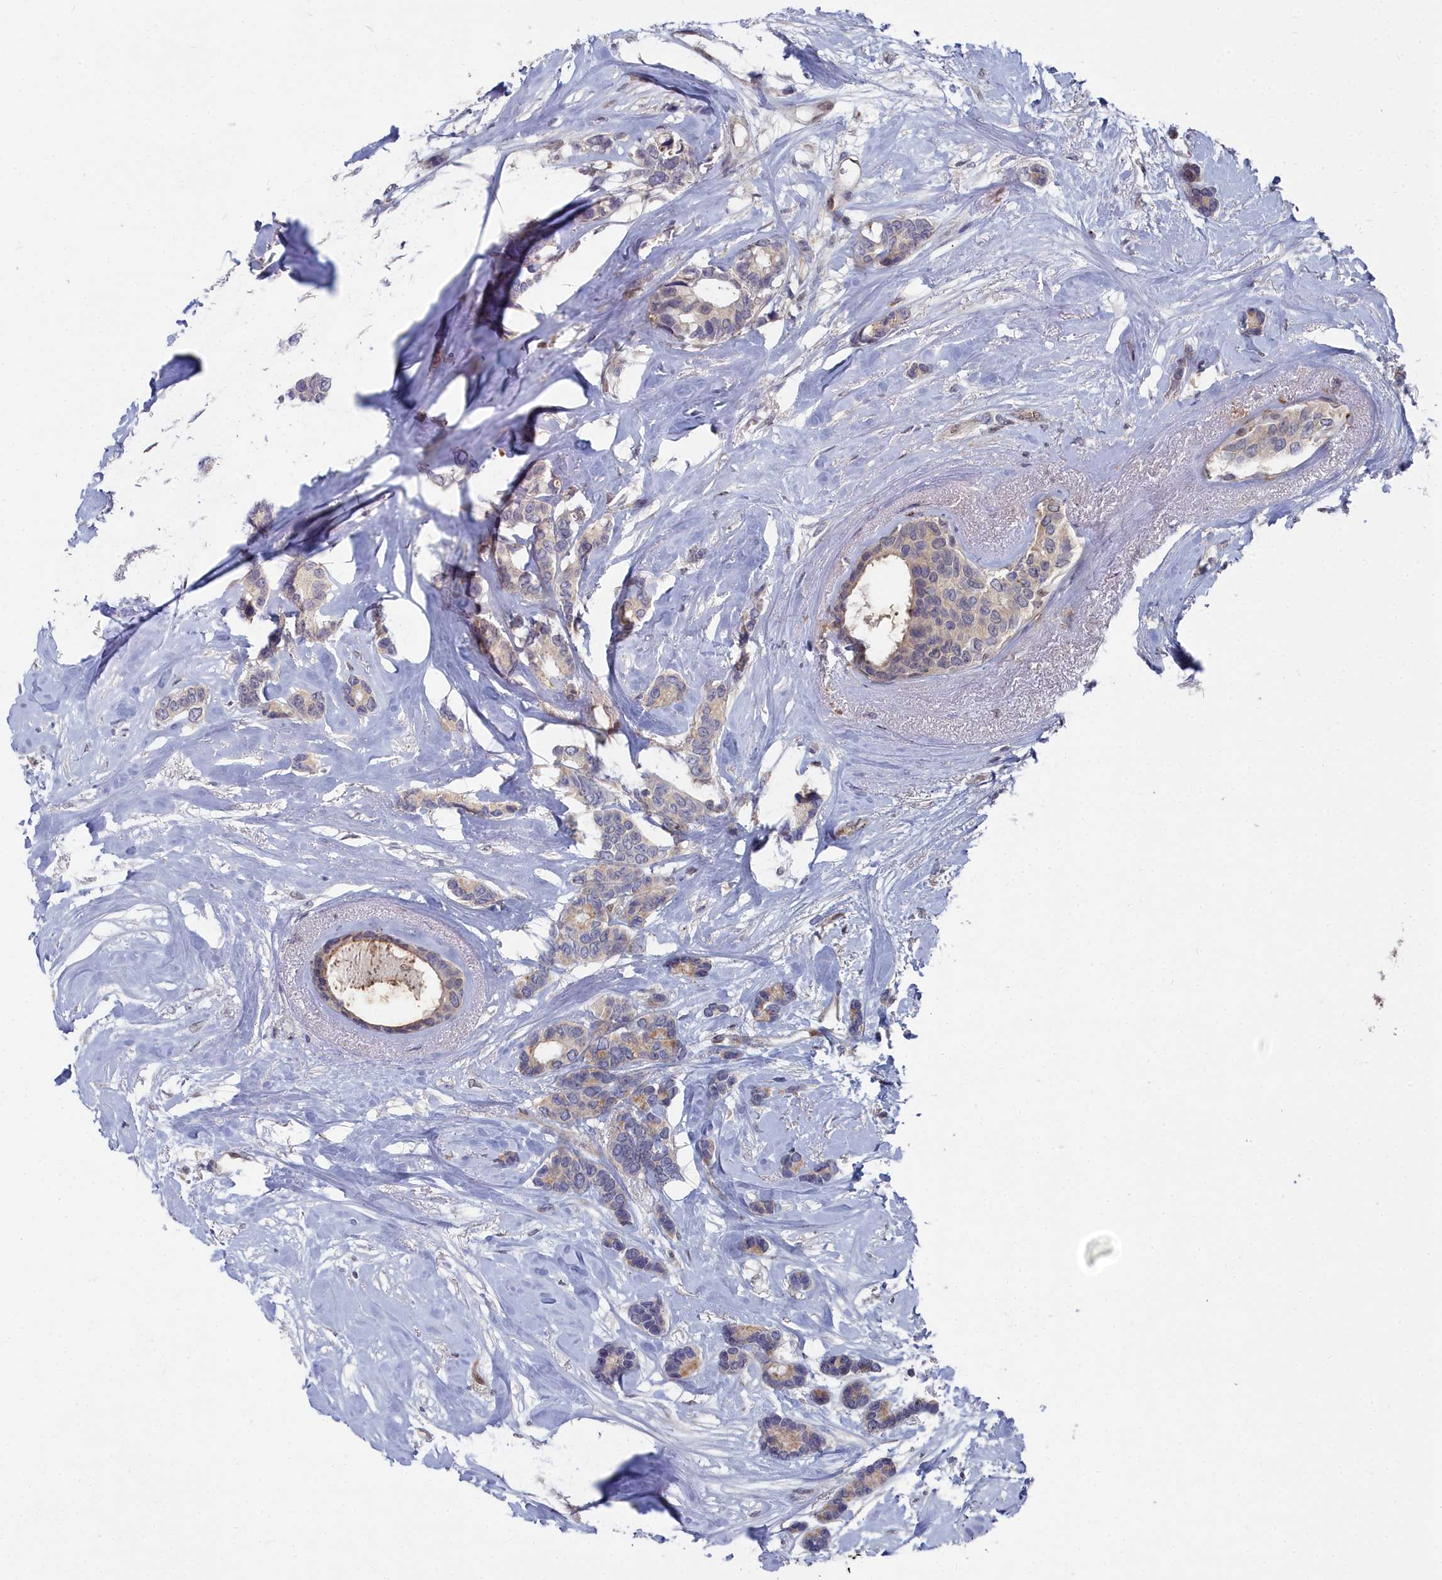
{"staining": {"intensity": "weak", "quantity": "<25%", "location": "cytoplasmic/membranous"}, "tissue": "breast cancer", "cell_type": "Tumor cells", "image_type": "cancer", "snomed": [{"axis": "morphology", "description": "Duct carcinoma"}, {"axis": "topography", "description": "Breast"}], "caption": "Immunohistochemical staining of breast cancer (infiltrating ductal carcinoma) reveals no significant expression in tumor cells.", "gene": "RPS27A", "patient": {"sex": "female", "age": 87}}